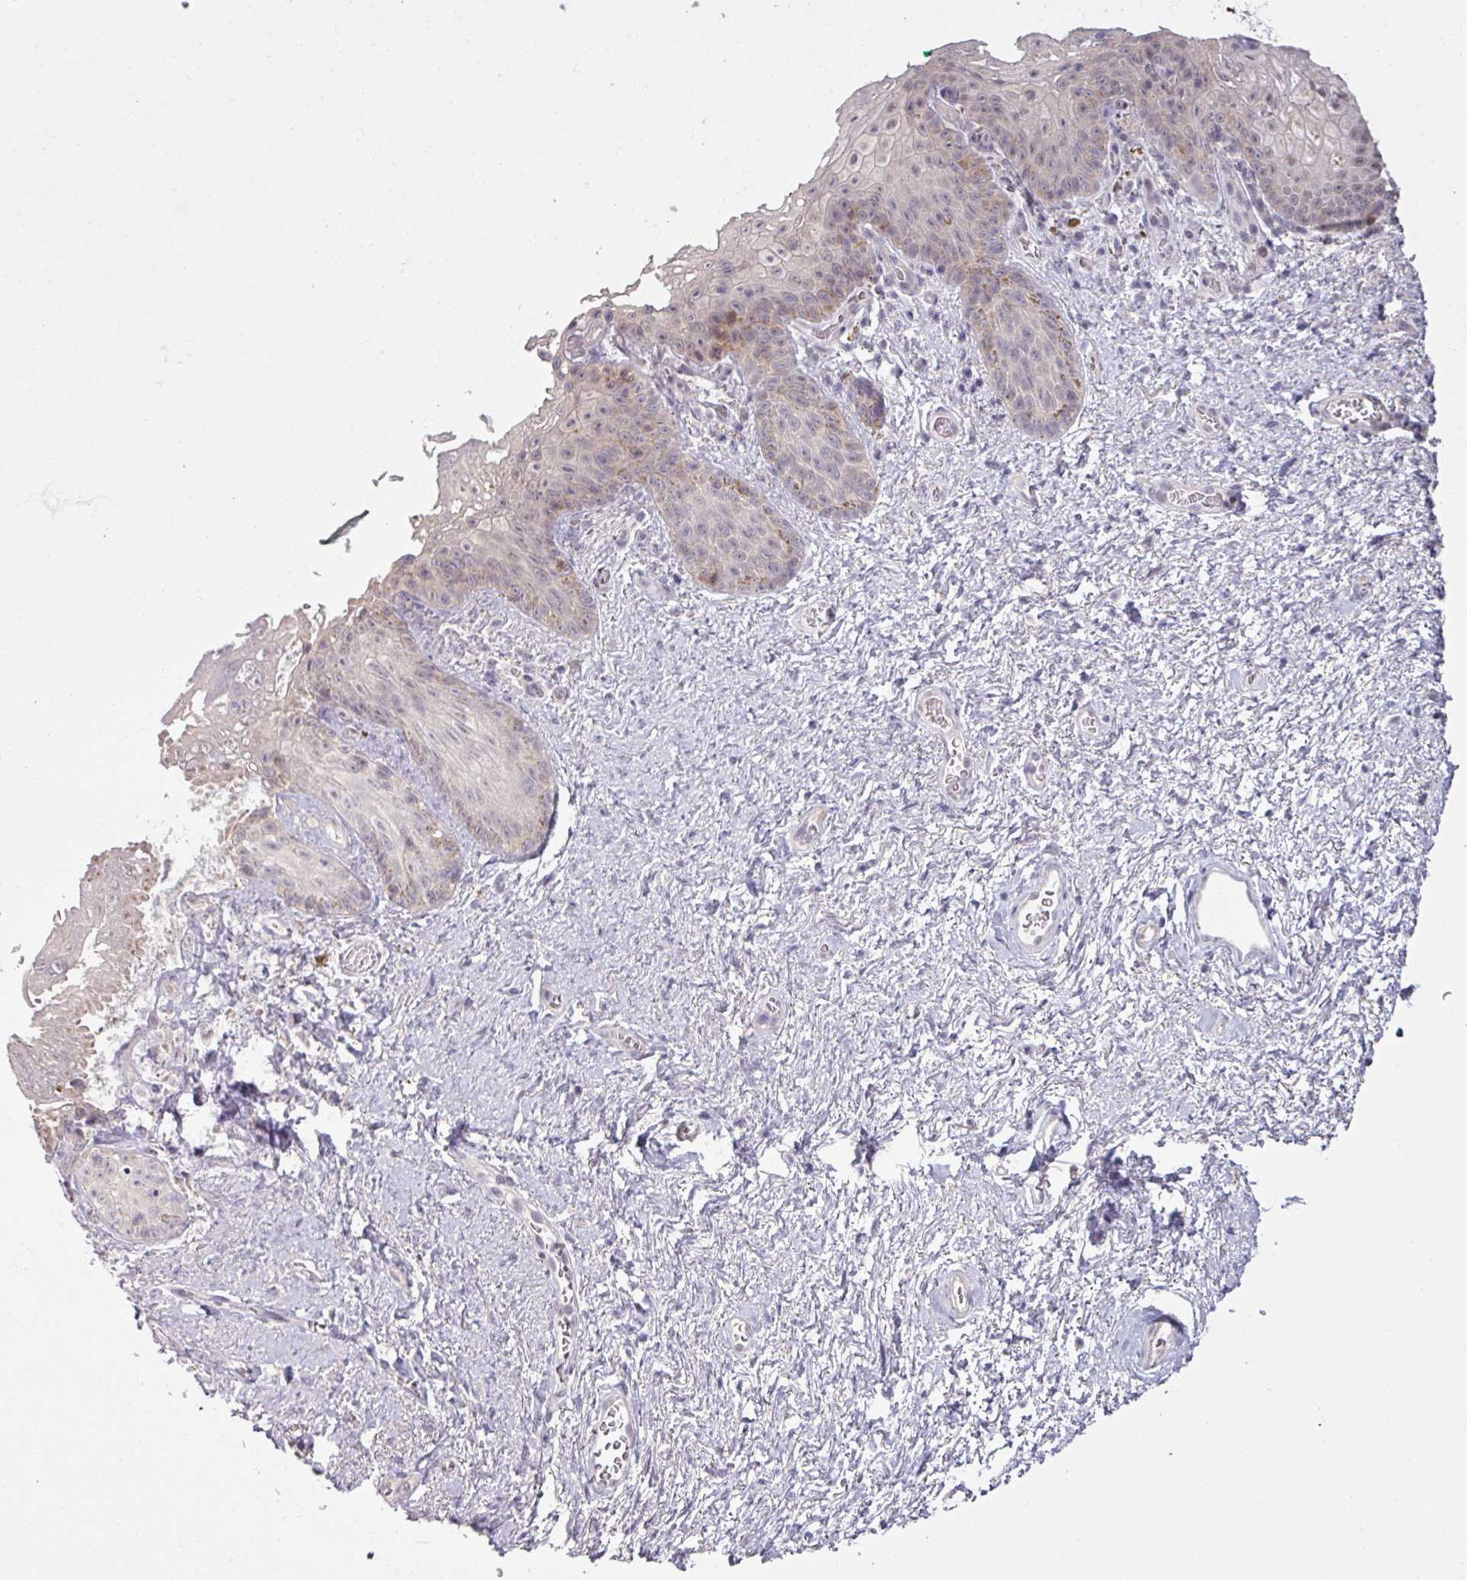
{"staining": {"intensity": "weak", "quantity": "<25%", "location": "cytoplasmic/membranous,nuclear"}, "tissue": "vagina", "cell_type": "Squamous epithelial cells", "image_type": "normal", "snomed": [{"axis": "morphology", "description": "Normal tissue, NOS"}, {"axis": "topography", "description": "Vulva"}, {"axis": "topography", "description": "Vagina"}, {"axis": "topography", "description": "Peripheral nerve tissue"}], "caption": "Vagina stained for a protein using immunohistochemistry demonstrates no positivity squamous epithelial cells.", "gene": "OGFOD3", "patient": {"sex": "female", "age": 66}}